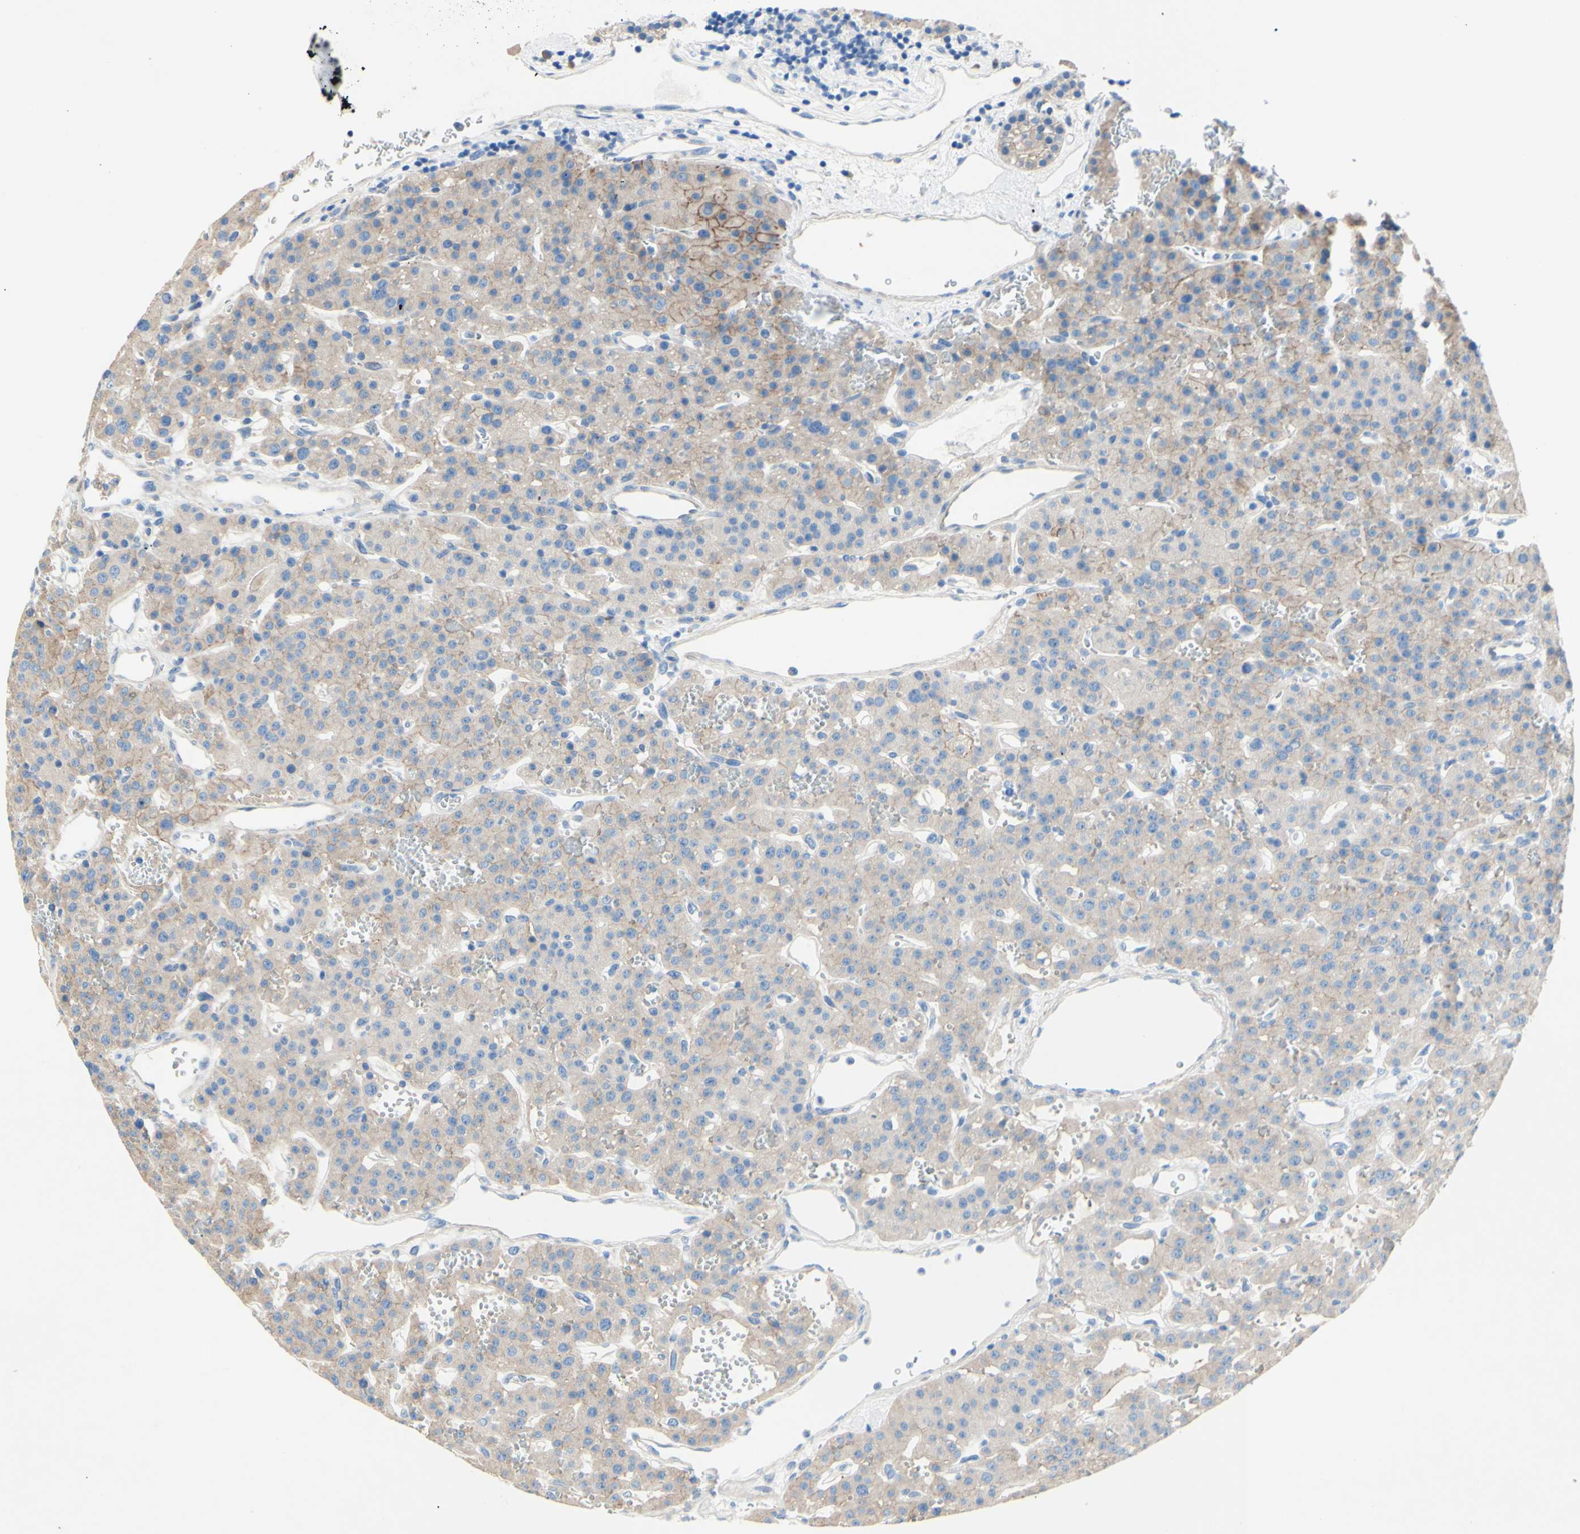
{"staining": {"intensity": "weak", "quantity": "25%-75%", "location": "cytoplasmic/membranous"}, "tissue": "parathyroid gland", "cell_type": "Glandular cells", "image_type": "normal", "snomed": [{"axis": "morphology", "description": "Normal tissue, NOS"}, {"axis": "morphology", "description": "Adenoma, NOS"}, {"axis": "topography", "description": "Parathyroid gland"}], "caption": "A low amount of weak cytoplasmic/membranous staining is identified in about 25%-75% of glandular cells in unremarkable parathyroid gland. (DAB IHC, brown staining for protein, blue staining for nuclei).", "gene": "TMIGD2", "patient": {"sex": "female", "age": 81}}